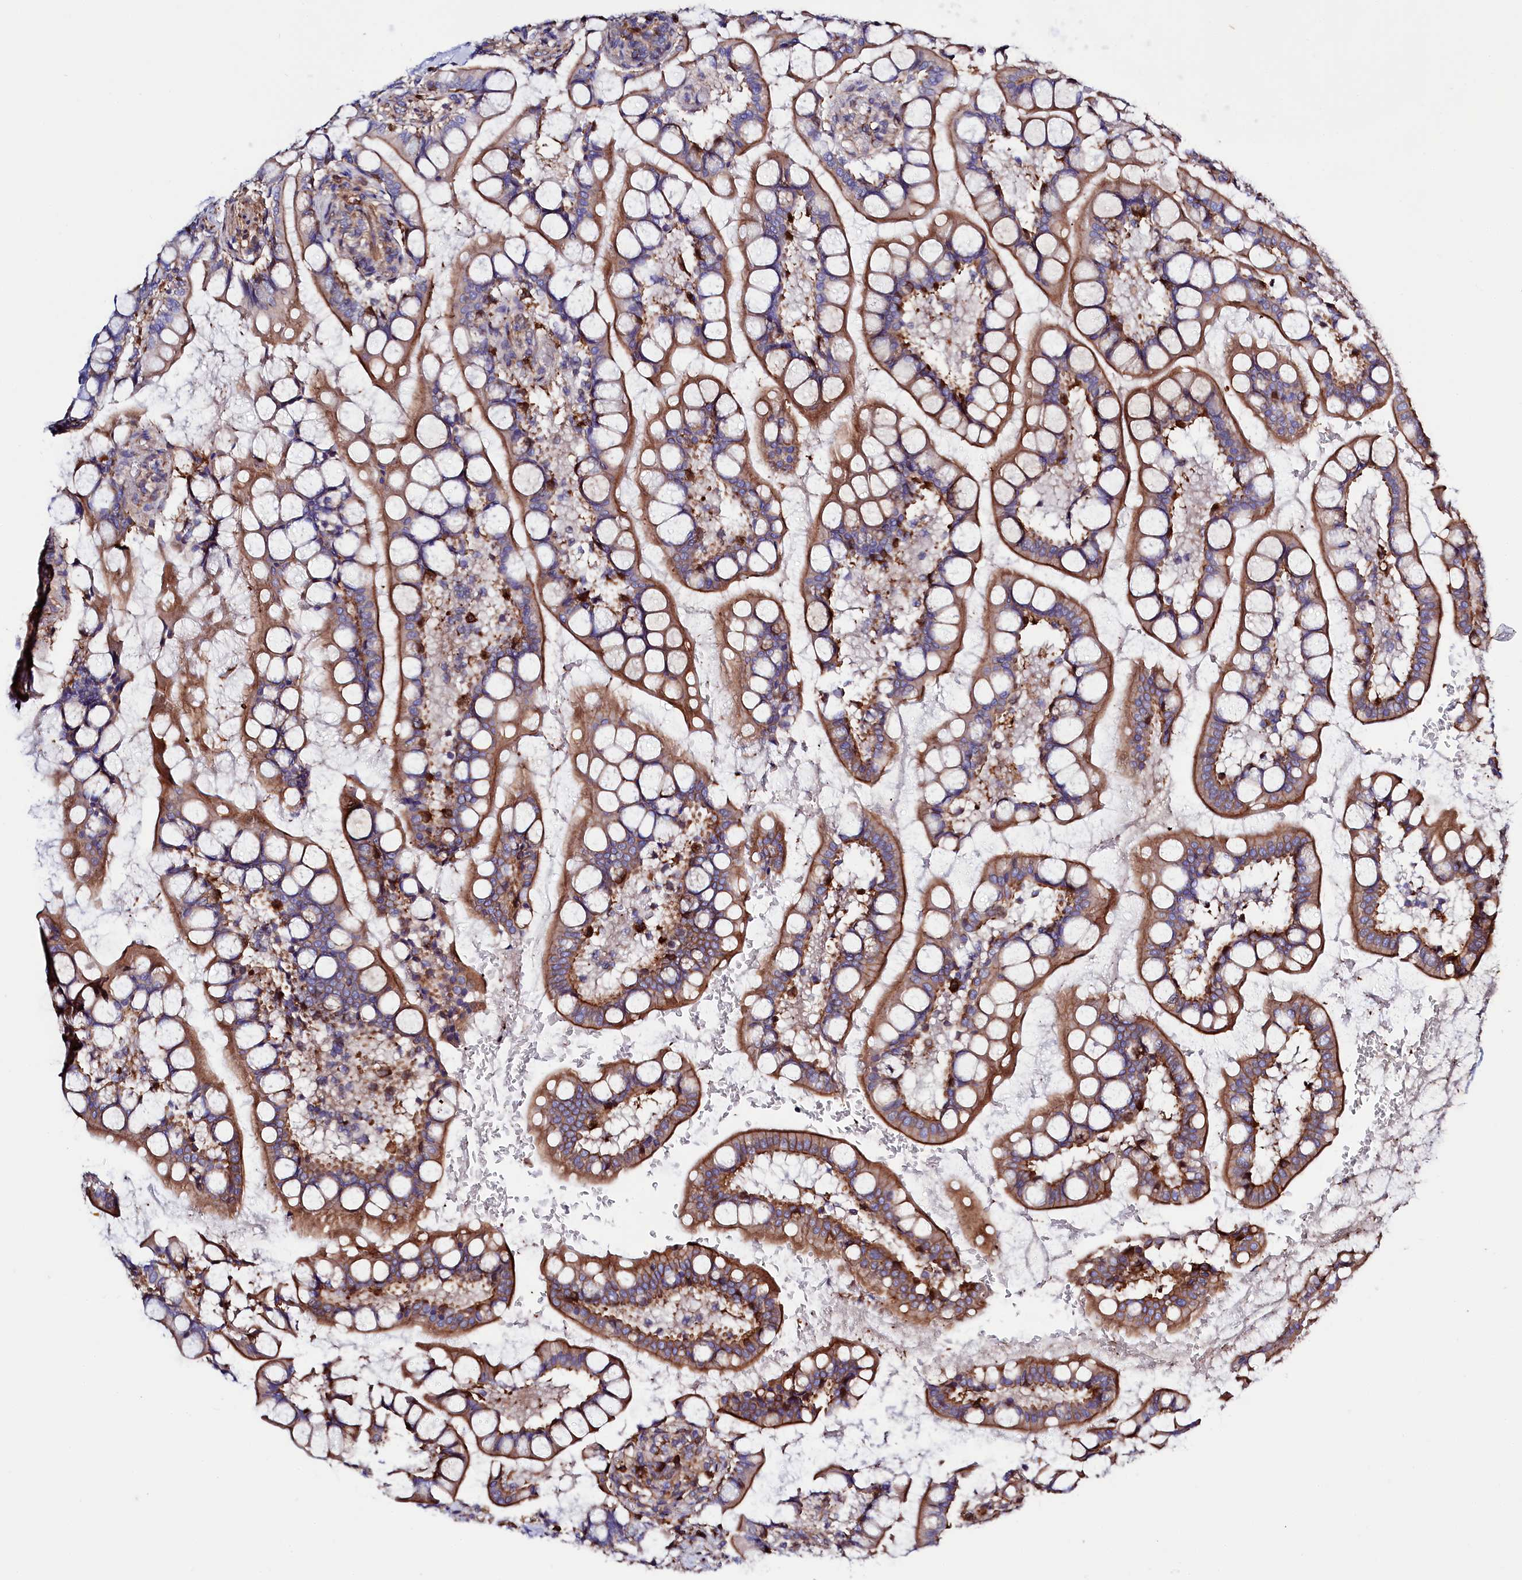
{"staining": {"intensity": "moderate", "quantity": ">75%", "location": "cytoplasmic/membranous"}, "tissue": "small intestine", "cell_type": "Glandular cells", "image_type": "normal", "snomed": [{"axis": "morphology", "description": "Normal tissue, NOS"}, {"axis": "topography", "description": "Small intestine"}], "caption": "Benign small intestine was stained to show a protein in brown. There is medium levels of moderate cytoplasmic/membranous positivity in about >75% of glandular cells.", "gene": "STAMBPL1", "patient": {"sex": "male", "age": 52}}